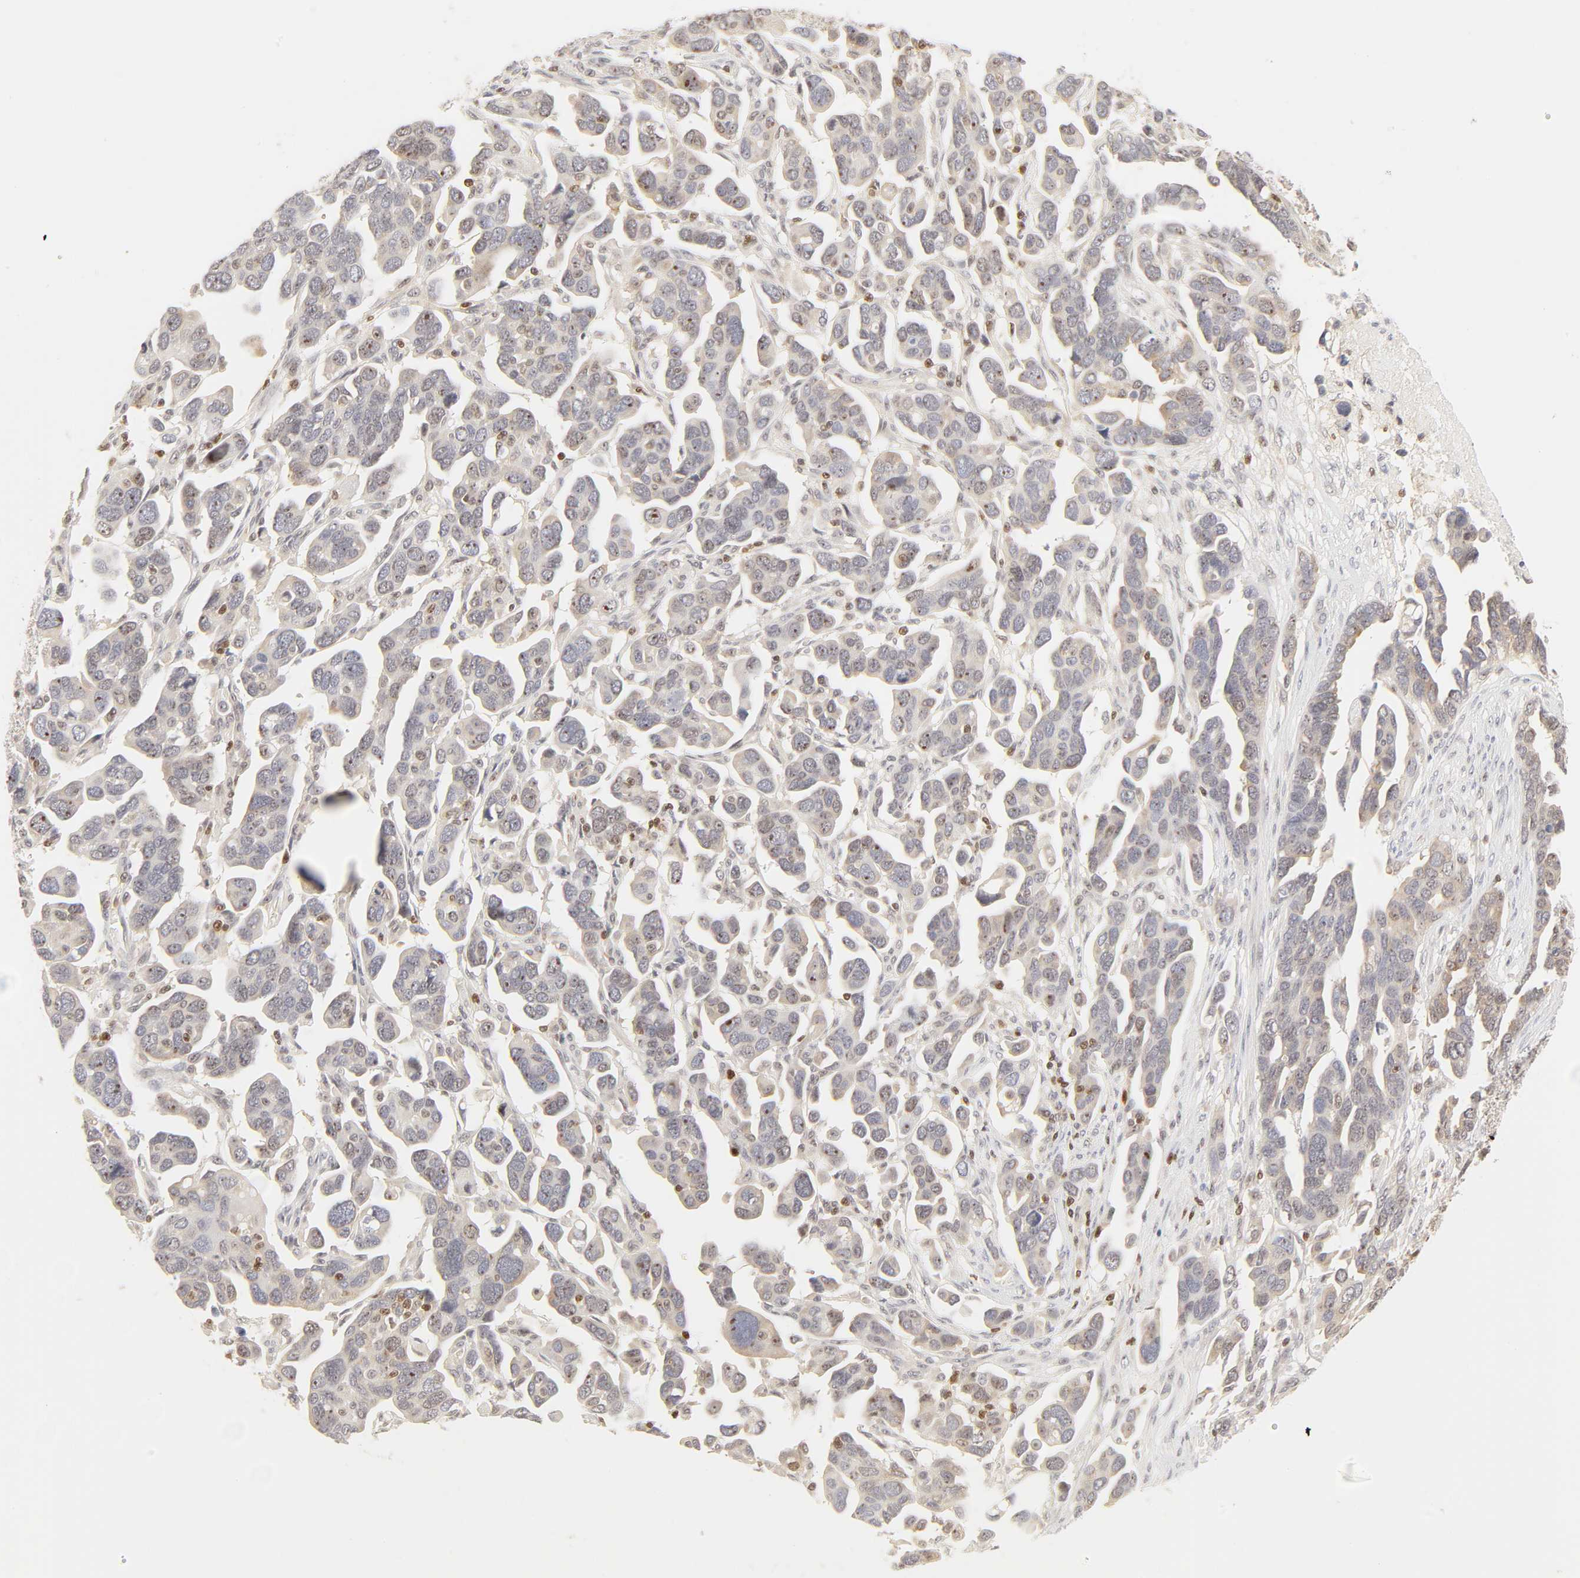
{"staining": {"intensity": "weak", "quantity": "<25%", "location": "nuclear"}, "tissue": "ovarian cancer", "cell_type": "Tumor cells", "image_type": "cancer", "snomed": [{"axis": "morphology", "description": "Cystadenocarcinoma, serous, NOS"}, {"axis": "topography", "description": "Ovary"}], "caption": "Image shows no significant protein staining in tumor cells of serous cystadenocarcinoma (ovarian).", "gene": "KIF2A", "patient": {"sex": "female", "age": 54}}